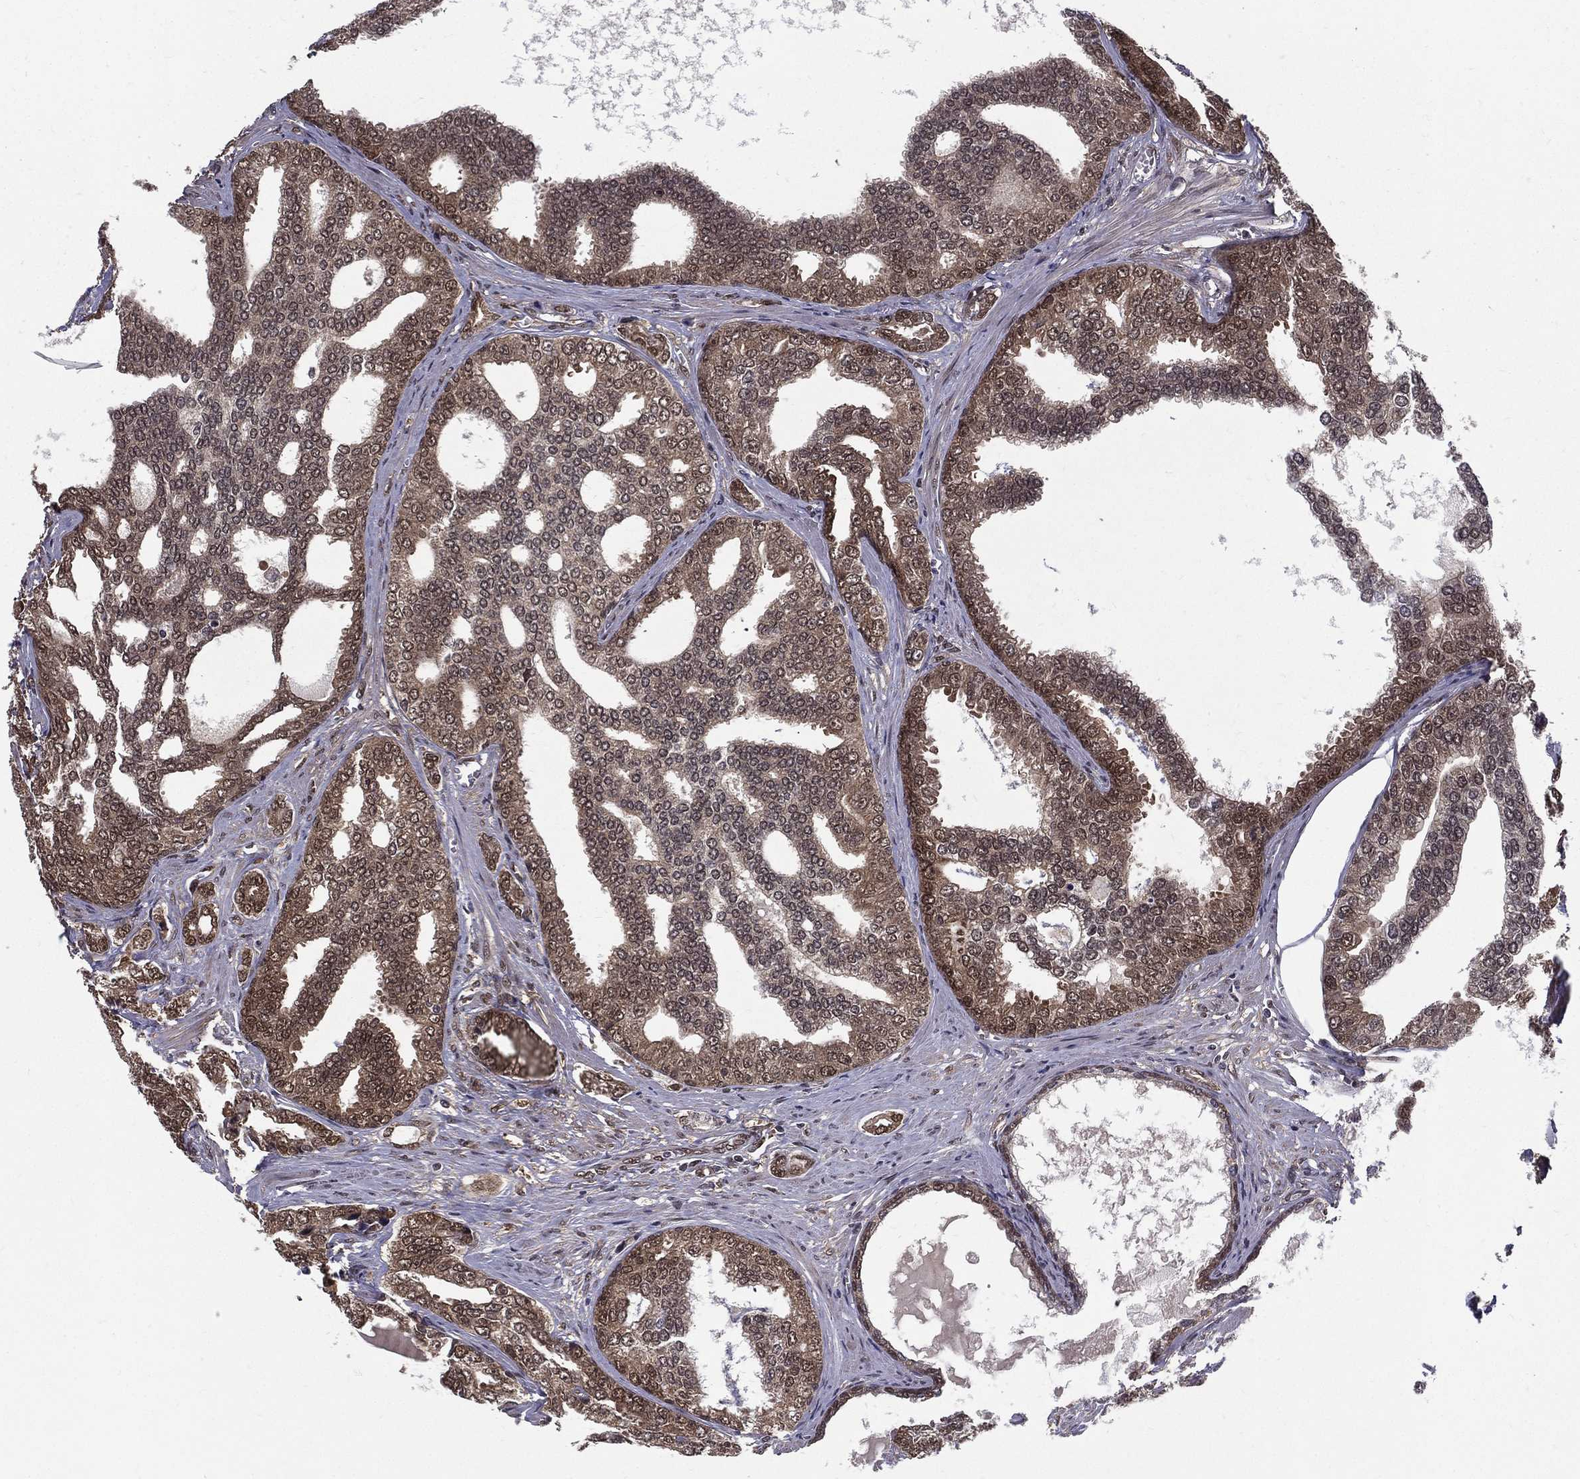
{"staining": {"intensity": "moderate", "quantity": "25%-75%", "location": "cytoplasmic/membranous"}, "tissue": "prostate cancer", "cell_type": "Tumor cells", "image_type": "cancer", "snomed": [{"axis": "morphology", "description": "Adenocarcinoma, NOS"}, {"axis": "topography", "description": "Prostate"}], "caption": "This is an image of immunohistochemistry staining of prostate adenocarcinoma, which shows moderate staining in the cytoplasmic/membranous of tumor cells.", "gene": "CARM1", "patient": {"sex": "male", "age": 67}}